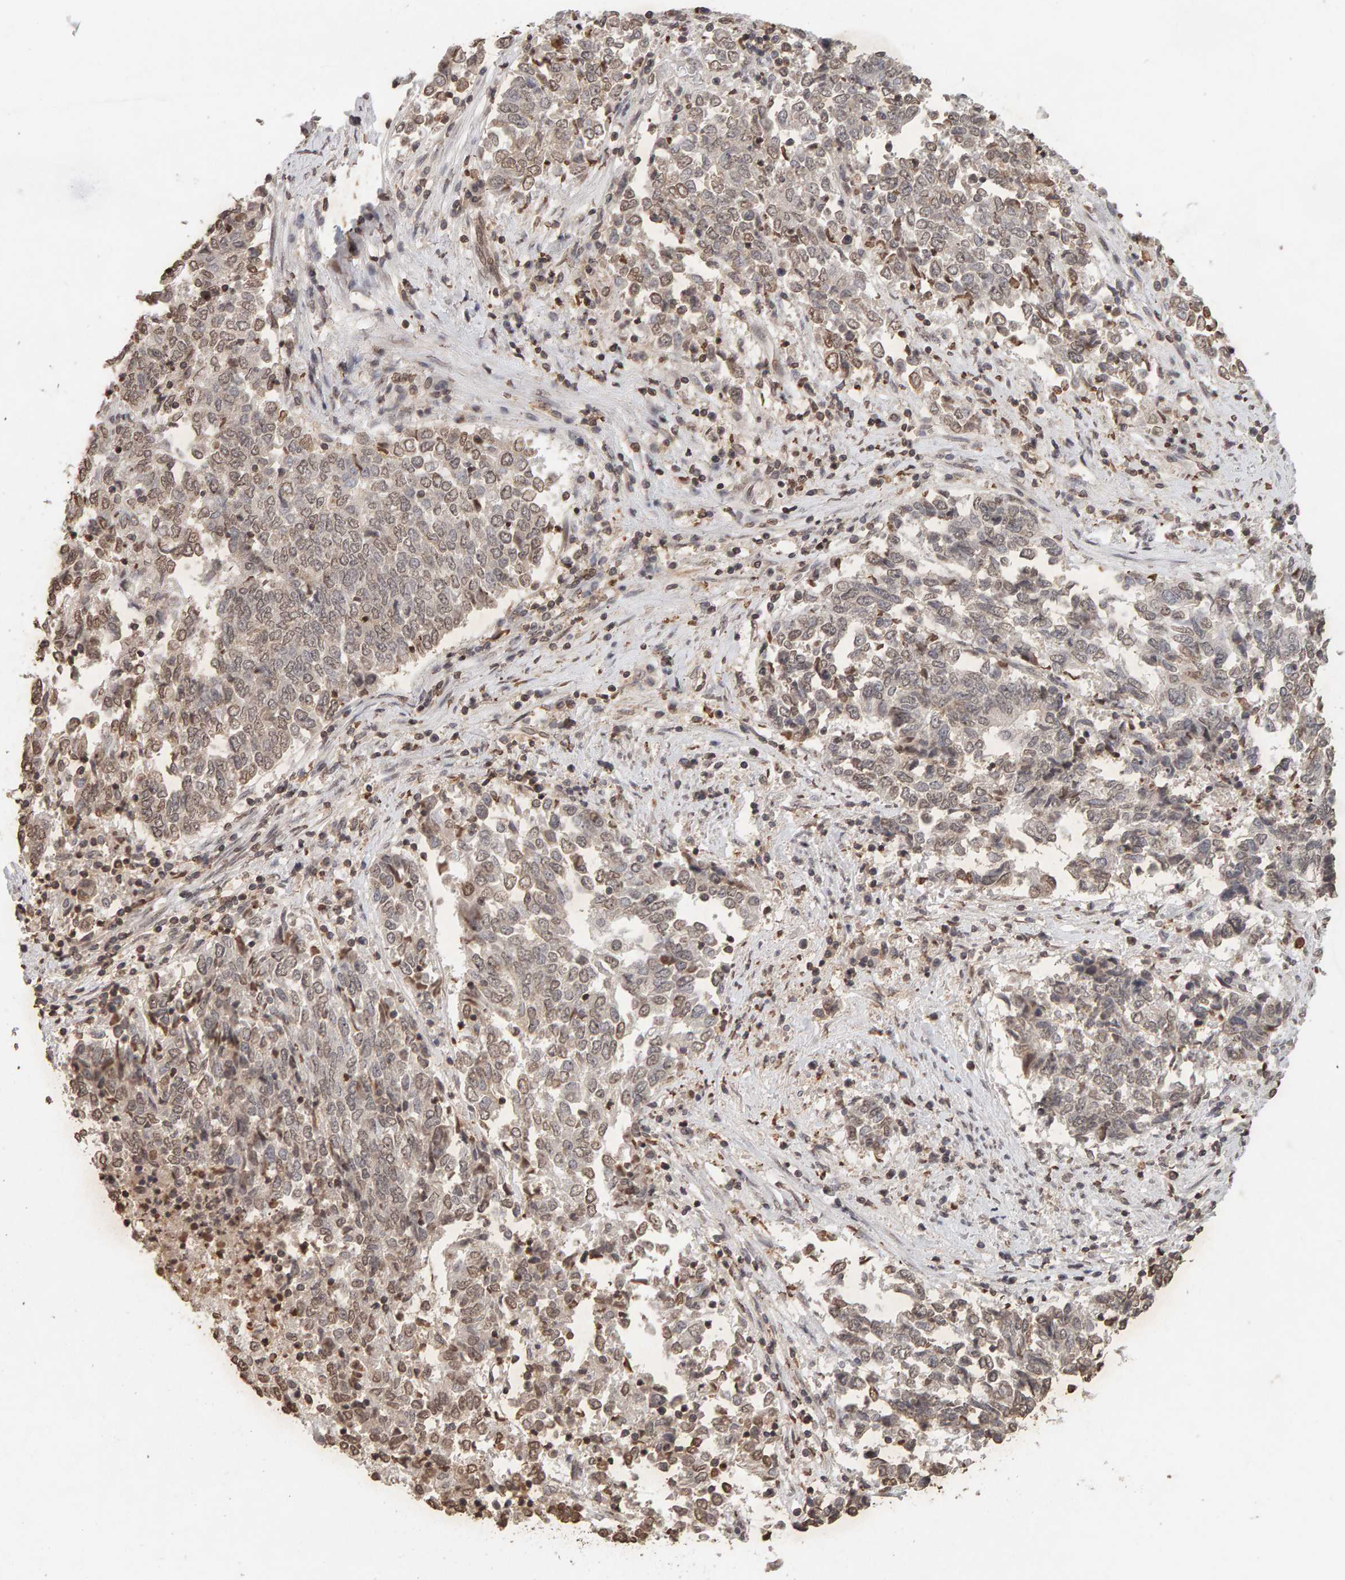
{"staining": {"intensity": "weak", "quantity": ">75%", "location": "nuclear"}, "tissue": "endometrial cancer", "cell_type": "Tumor cells", "image_type": "cancer", "snomed": [{"axis": "morphology", "description": "Adenocarcinoma, NOS"}, {"axis": "topography", "description": "Endometrium"}], "caption": "Immunohistochemical staining of endometrial cancer shows low levels of weak nuclear protein staining in approximately >75% of tumor cells.", "gene": "DNAJB5", "patient": {"sex": "female", "age": 80}}